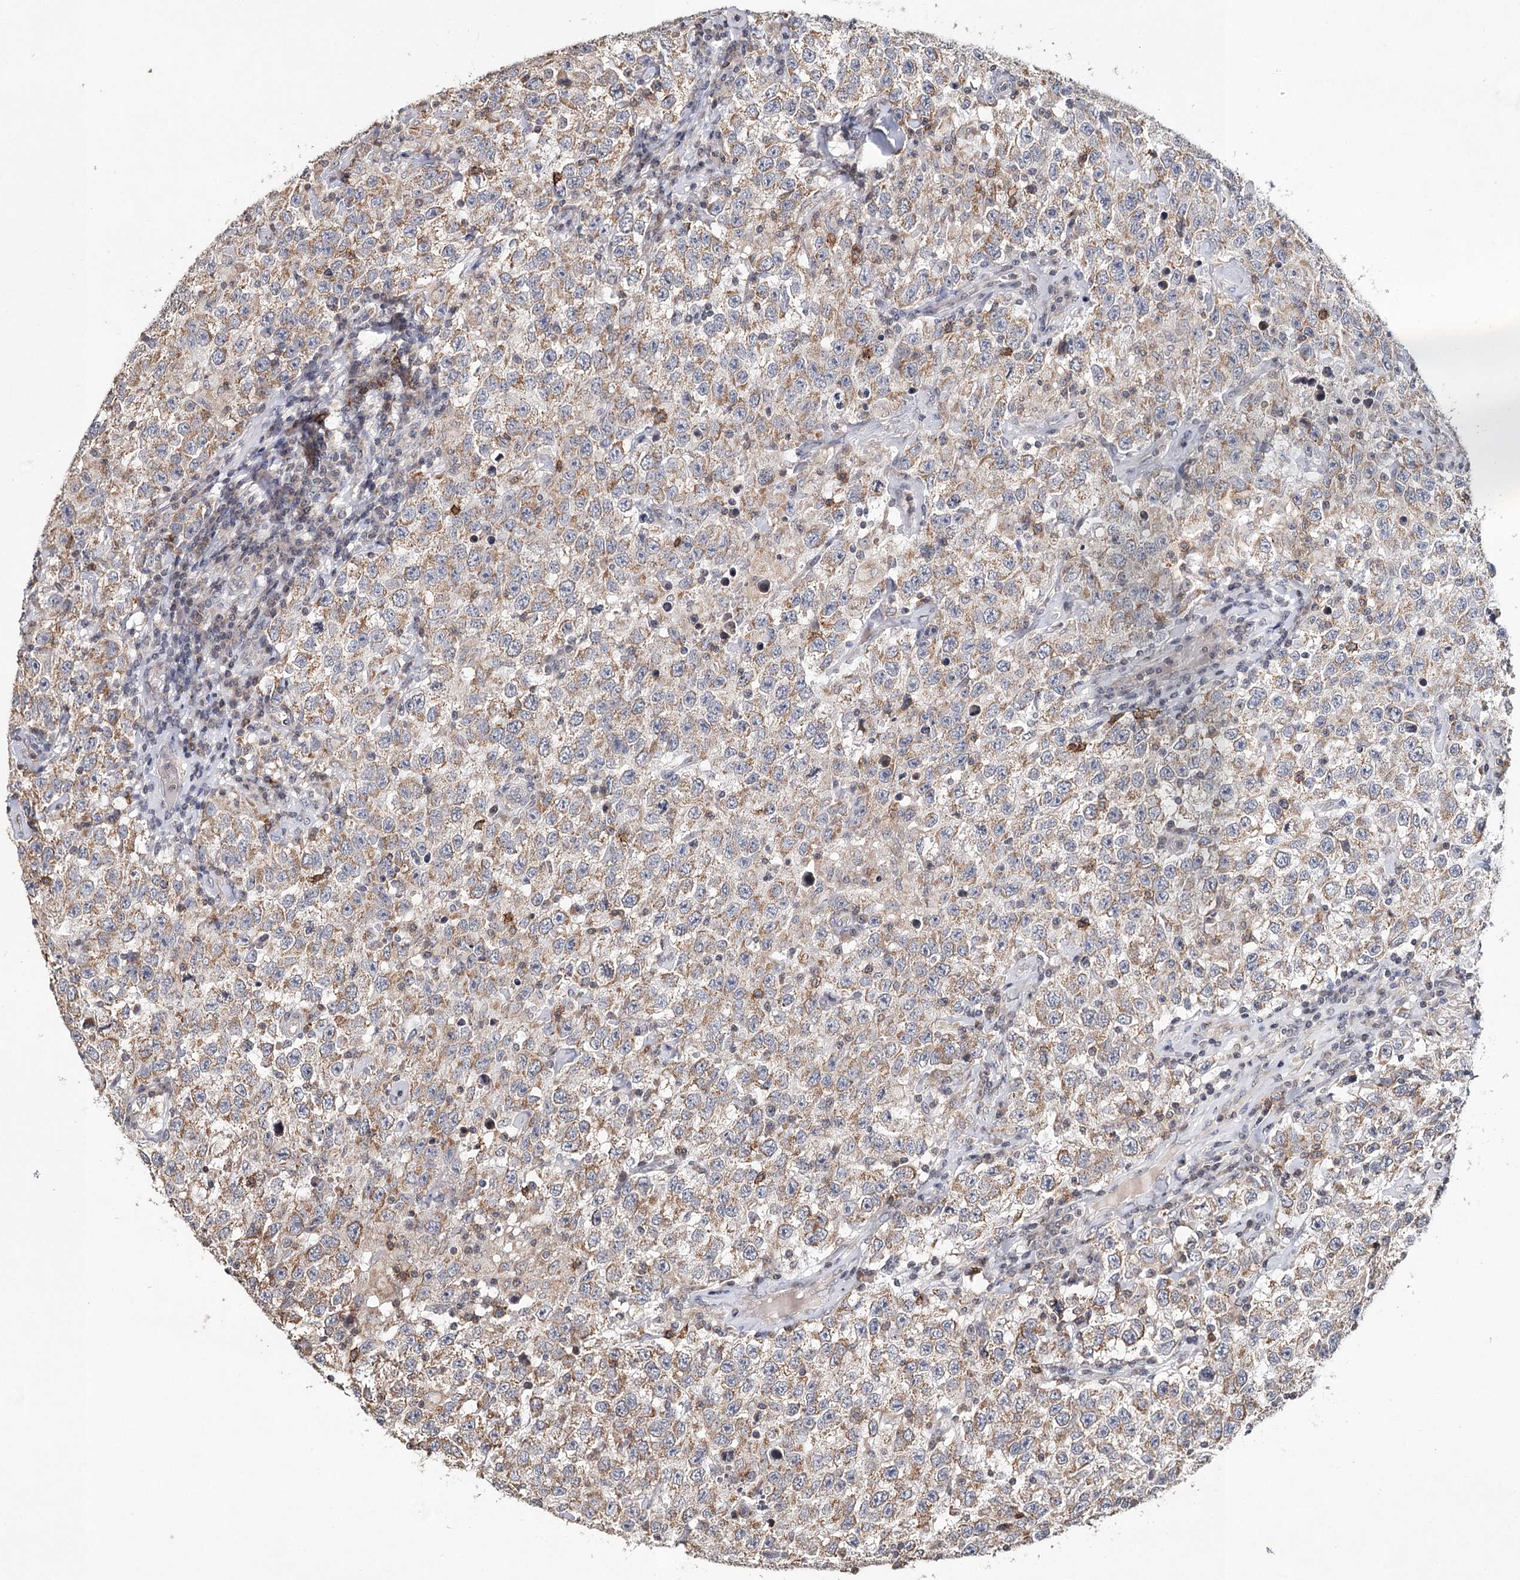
{"staining": {"intensity": "moderate", "quantity": ">75%", "location": "cytoplasmic/membranous"}, "tissue": "testis cancer", "cell_type": "Tumor cells", "image_type": "cancer", "snomed": [{"axis": "morphology", "description": "Seminoma, NOS"}, {"axis": "topography", "description": "Testis"}], "caption": "High-power microscopy captured an immunohistochemistry micrograph of seminoma (testis), revealing moderate cytoplasmic/membranous positivity in about >75% of tumor cells.", "gene": "ICOS", "patient": {"sex": "male", "age": 41}}